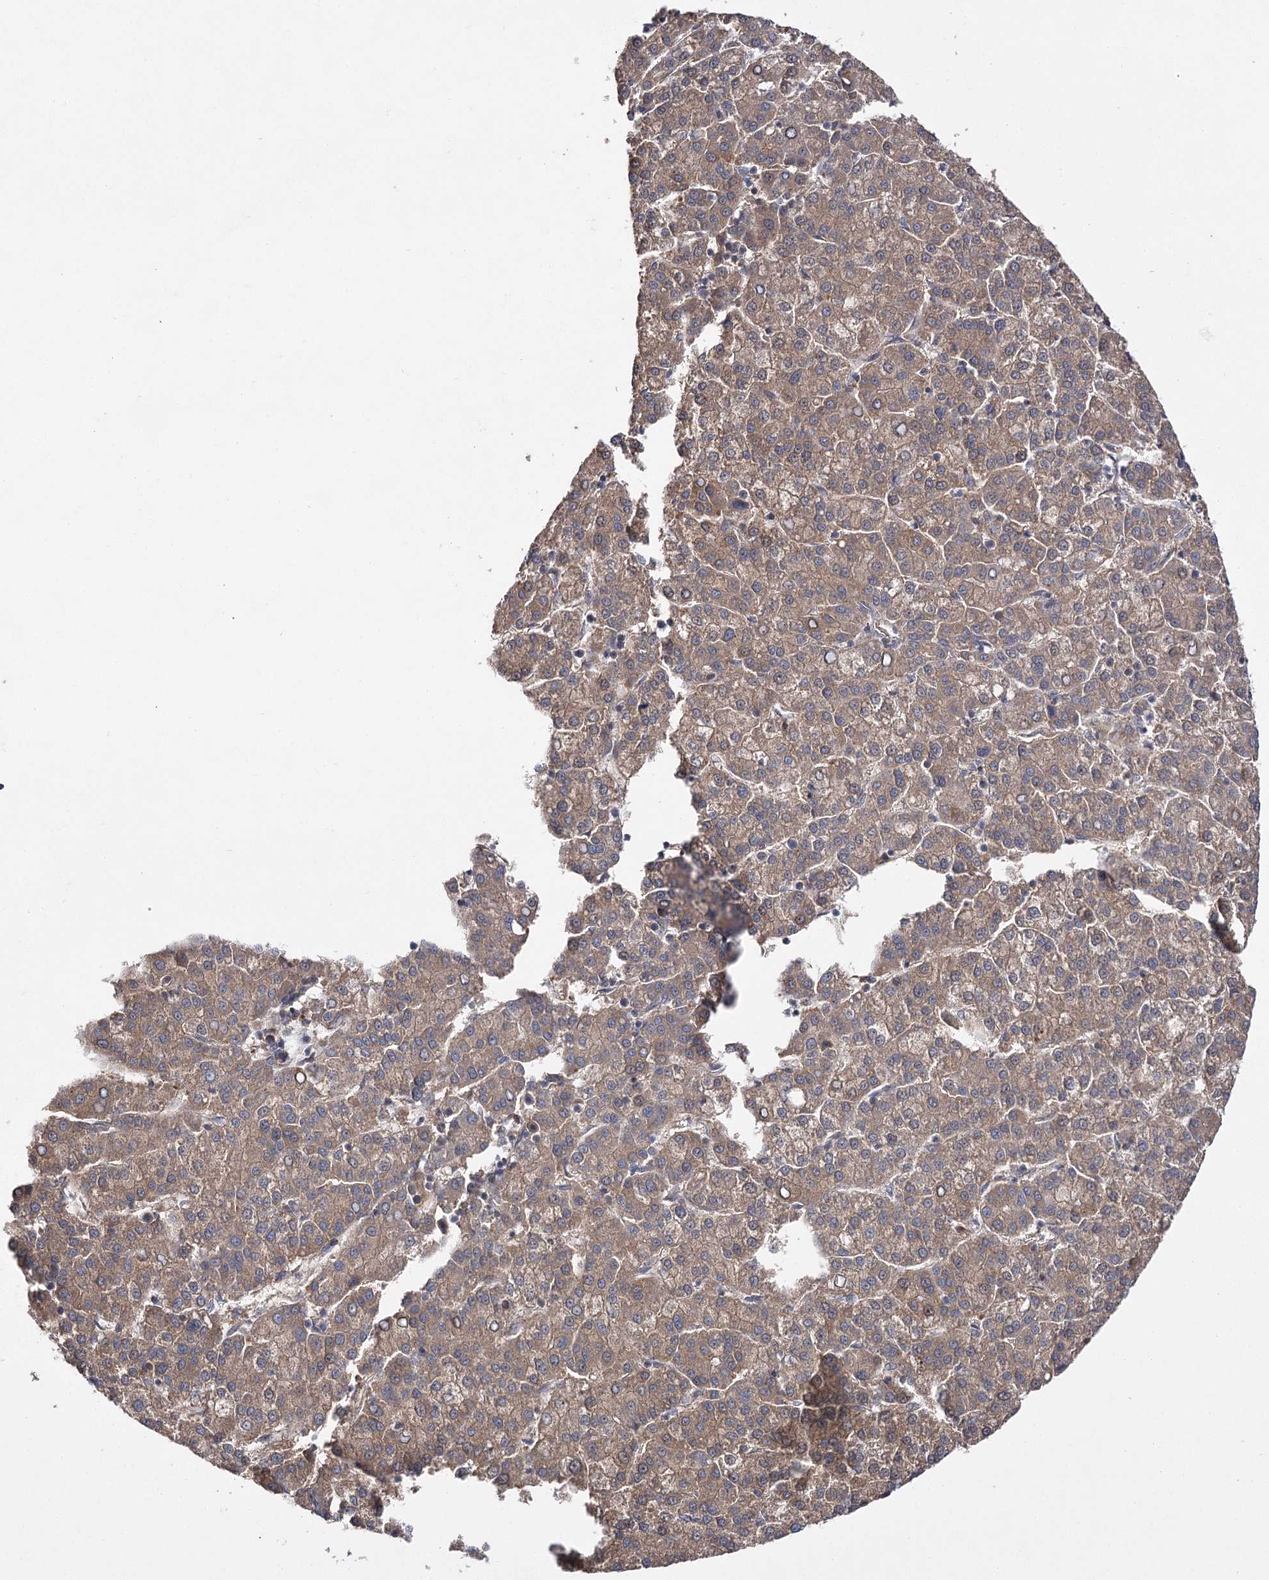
{"staining": {"intensity": "moderate", "quantity": ">75%", "location": "cytoplasmic/membranous"}, "tissue": "liver cancer", "cell_type": "Tumor cells", "image_type": "cancer", "snomed": [{"axis": "morphology", "description": "Carcinoma, Hepatocellular, NOS"}, {"axis": "topography", "description": "Liver"}], "caption": "The immunohistochemical stain shows moderate cytoplasmic/membranous positivity in tumor cells of liver hepatocellular carcinoma tissue. (DAB = brown stain, brightfield microscopy at high magnification).", "gene": "BCR", "patient": {"sex": "female", "age": 58}}